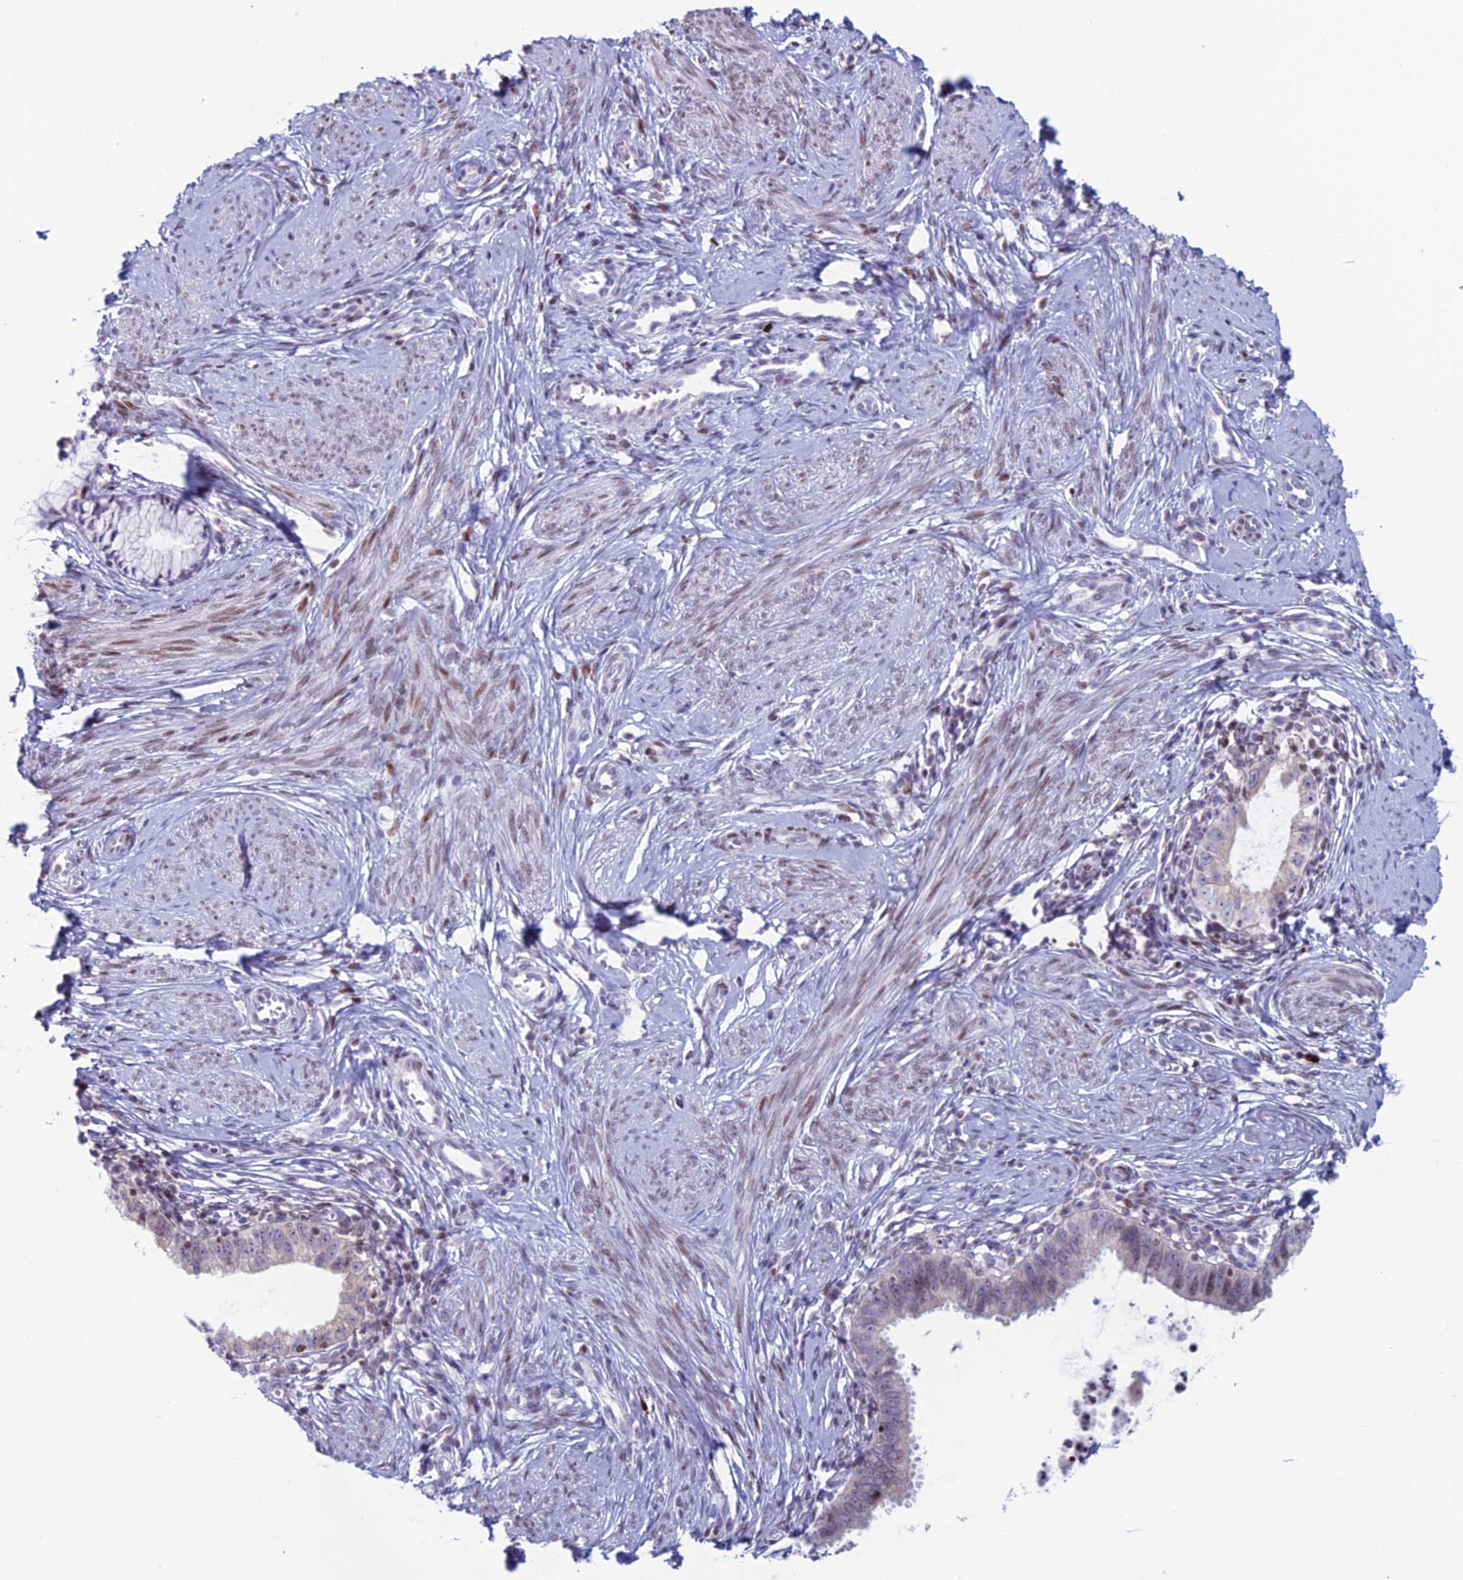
{"staining": {"intensity": "weak", "quantity": "<25%", "location": "nuclear"}, "tissue": "cervical cancer", "cell_type": "Tumor cells", "image_type": "cancer", "snomed": [{"axis": "morphology", "description": "Adenocarcinoma, NOS"}, {"axis": "topography", "description": "Cervix"}], "caption": "Tumor cells are negative for brown protein staining in cervical adenocarcinoma.", "gene": "CERS6", "patient": {"sex": "female", "age": 36}}